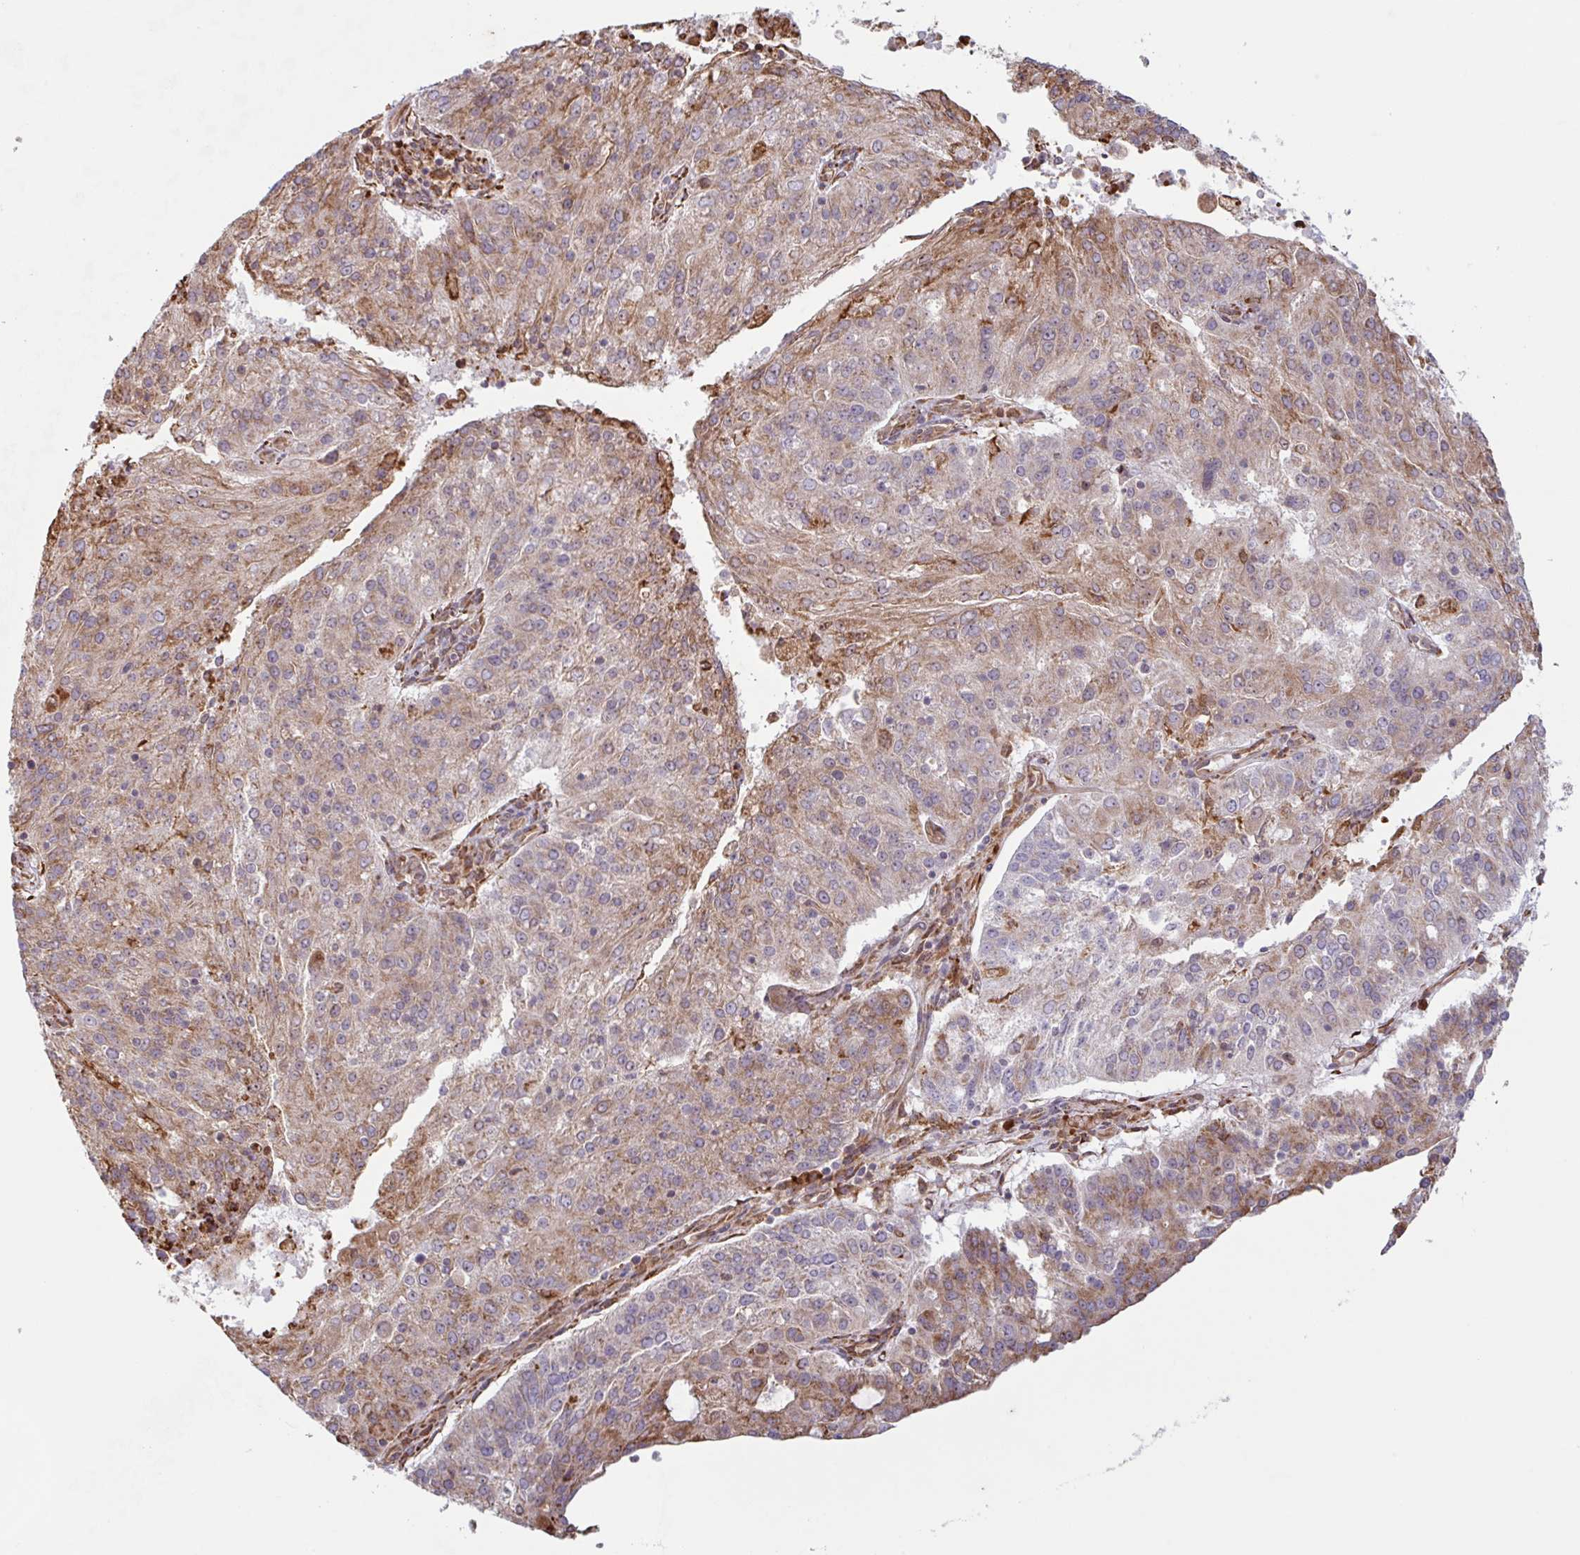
{"staining": {"intensity": "moderate", "quantity": "25%-75%", "location": "cytoplasmic/membranous"}, "tissue": "endometrial cancer", "cell_type": "Tumor cells", "image_type": "cancer", "snomed": [{"axis": "morphology", "description": "Adenocarcinoma, NOS"}, {"axis": "topography", "description": "Endometrium"}], "caption": "Tumor cells demonstrate medium levels of moderate cytoplasmic/membranous expression in approximately 25%-75% of cells in endometrial cancer (adenocarcinoma).", "gene": "RIT1", "patient": {"sex": "female", "age": 82}}